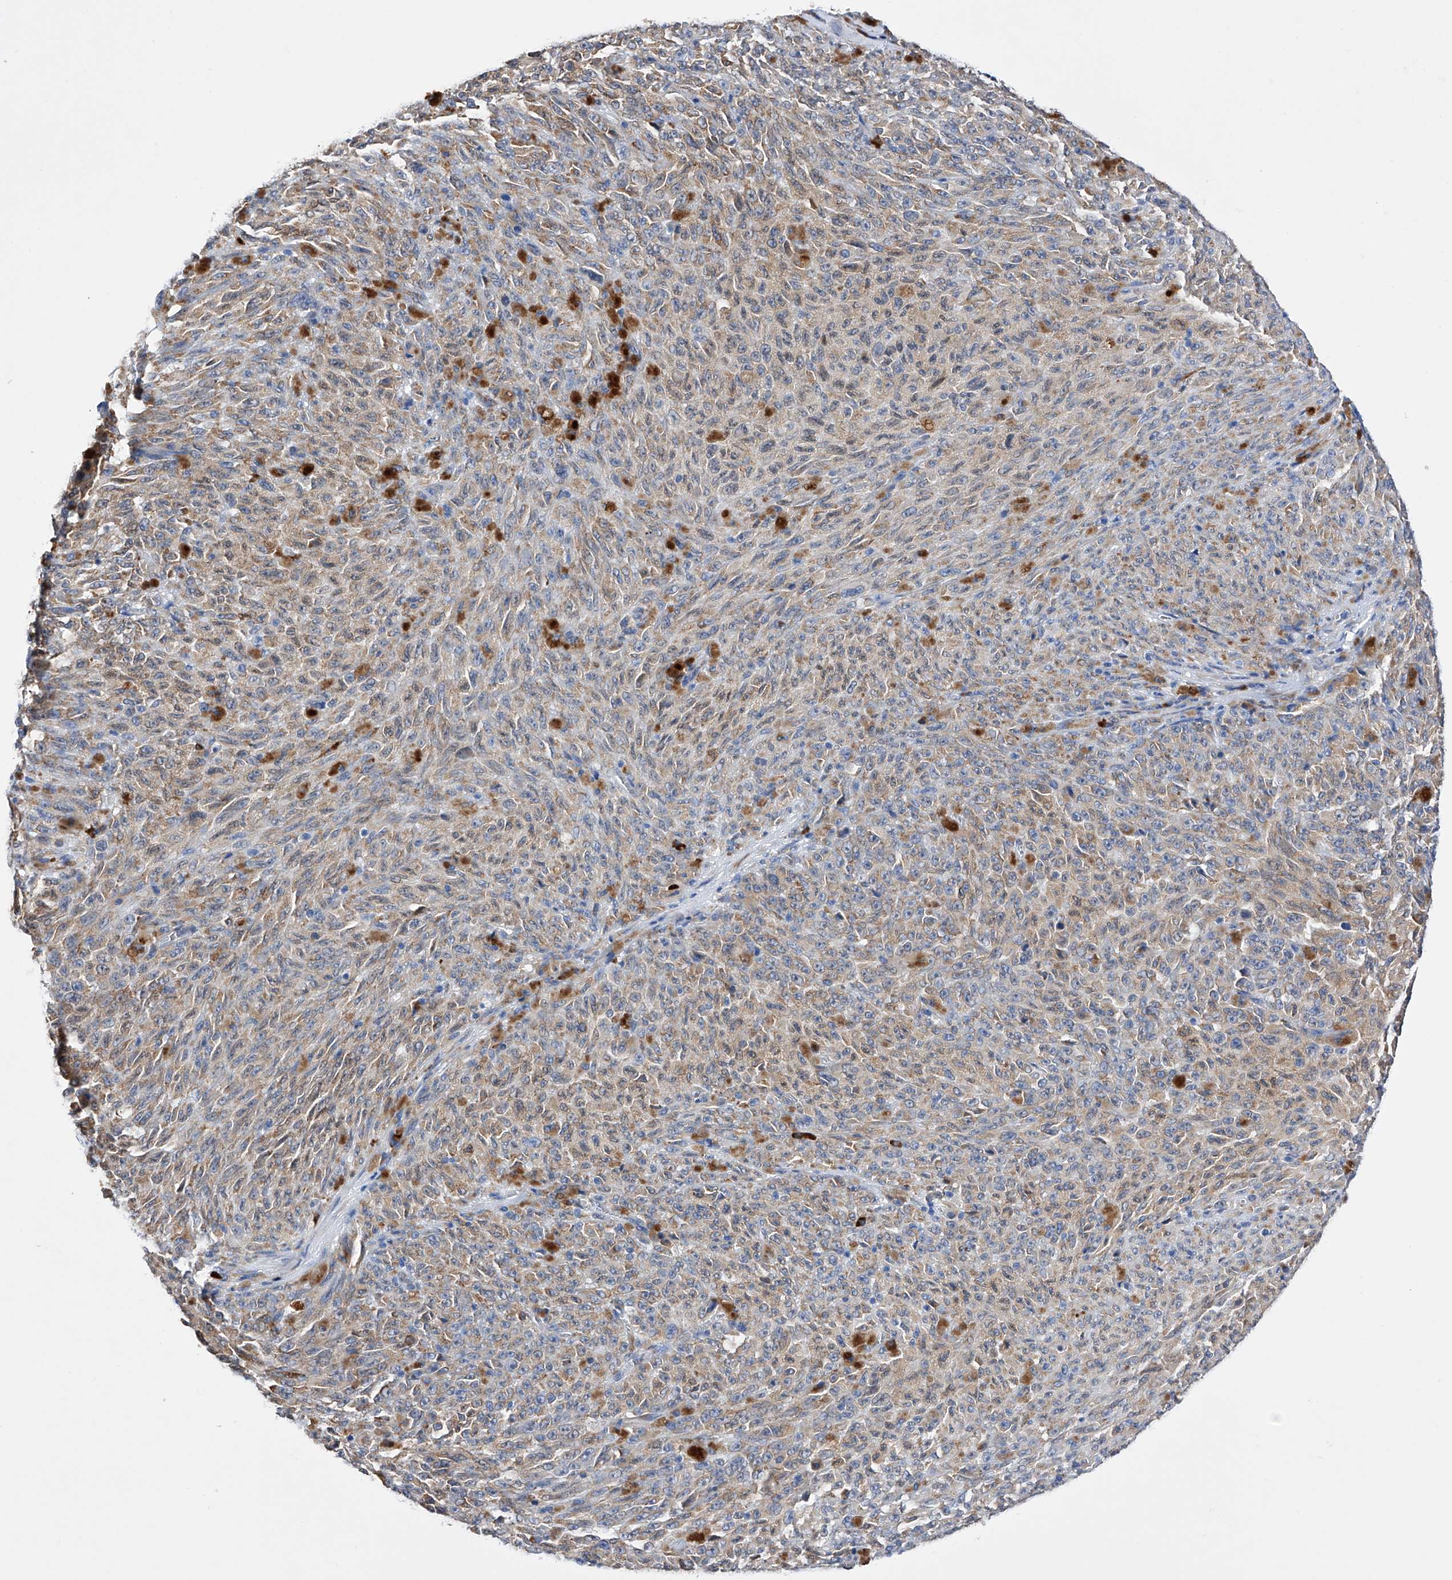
{"staining": {"intensity": "moderate", "quantity": ">75%", "location": "cytoplasmic/membranous"}, "tissue": "melanoma", "cell_type": "Tumor cells", "image_type": "cancer", "snomed": [{"axis": "morphology", "description": "Malignant melanoma, NOS"}, {"axis": "topography", "description": "Skin"}], "caption": "Immunohistochemical staining of human malignant melanoma shows medium levels of moderate cytoplasmic/membranous positivity in approximately >75% of tumor cells. The protein of interest is stained brown, and the nuclei are stained in blue (DAB (3,3'-diaminobenzidine) IHC with brightfield microscopy, high magnification).", "gene": "PDIA5", "patient": {"sex": "female", "age": 82}}